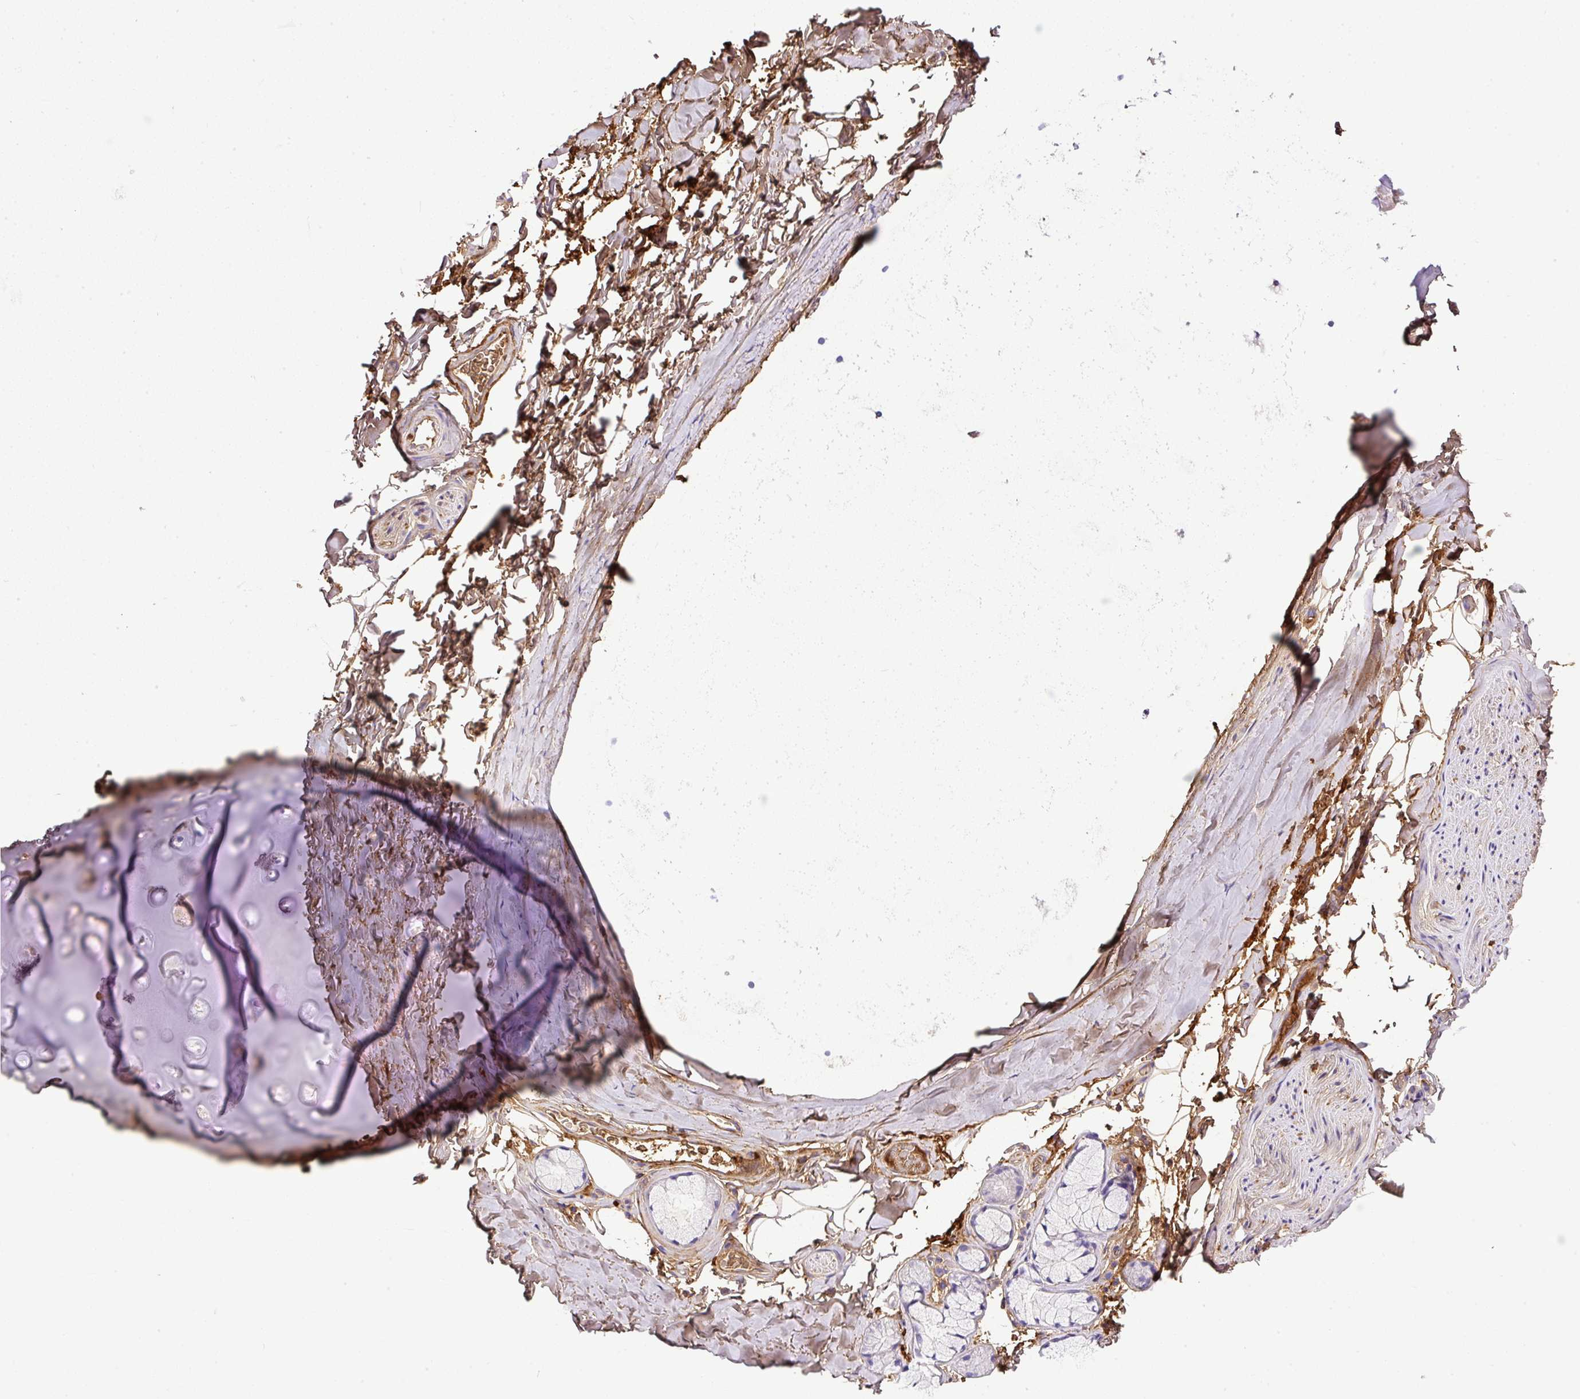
{"staining": {"intensity": "negative", "quantity": "none", "location": "none"}, "tissue": "adipose tissue", "cell_type": "Adipocytes", "image_type": "normal", "snomed": [{"axis": "morphology", "description": "Normal tissue, NOS"}, {"axis": "topography", "description": "Cartilage tissue"}, {"axis": "topography", "description": "Bronchus"}, {"axis": "topography", "description": "Peripheral nerve tissue"}], "caption": "Immunohistochemistry of unremarkable human adipose tissue exhibits no expression in adipocytes. (Stains: DAB immunohistochemistry (IHC) with hematoxylin counter stain, Microscopy: brightfield microscopy at high magnification).", "gene": "CLEC3B", "patient": {"sex": "male", "age": 67}}